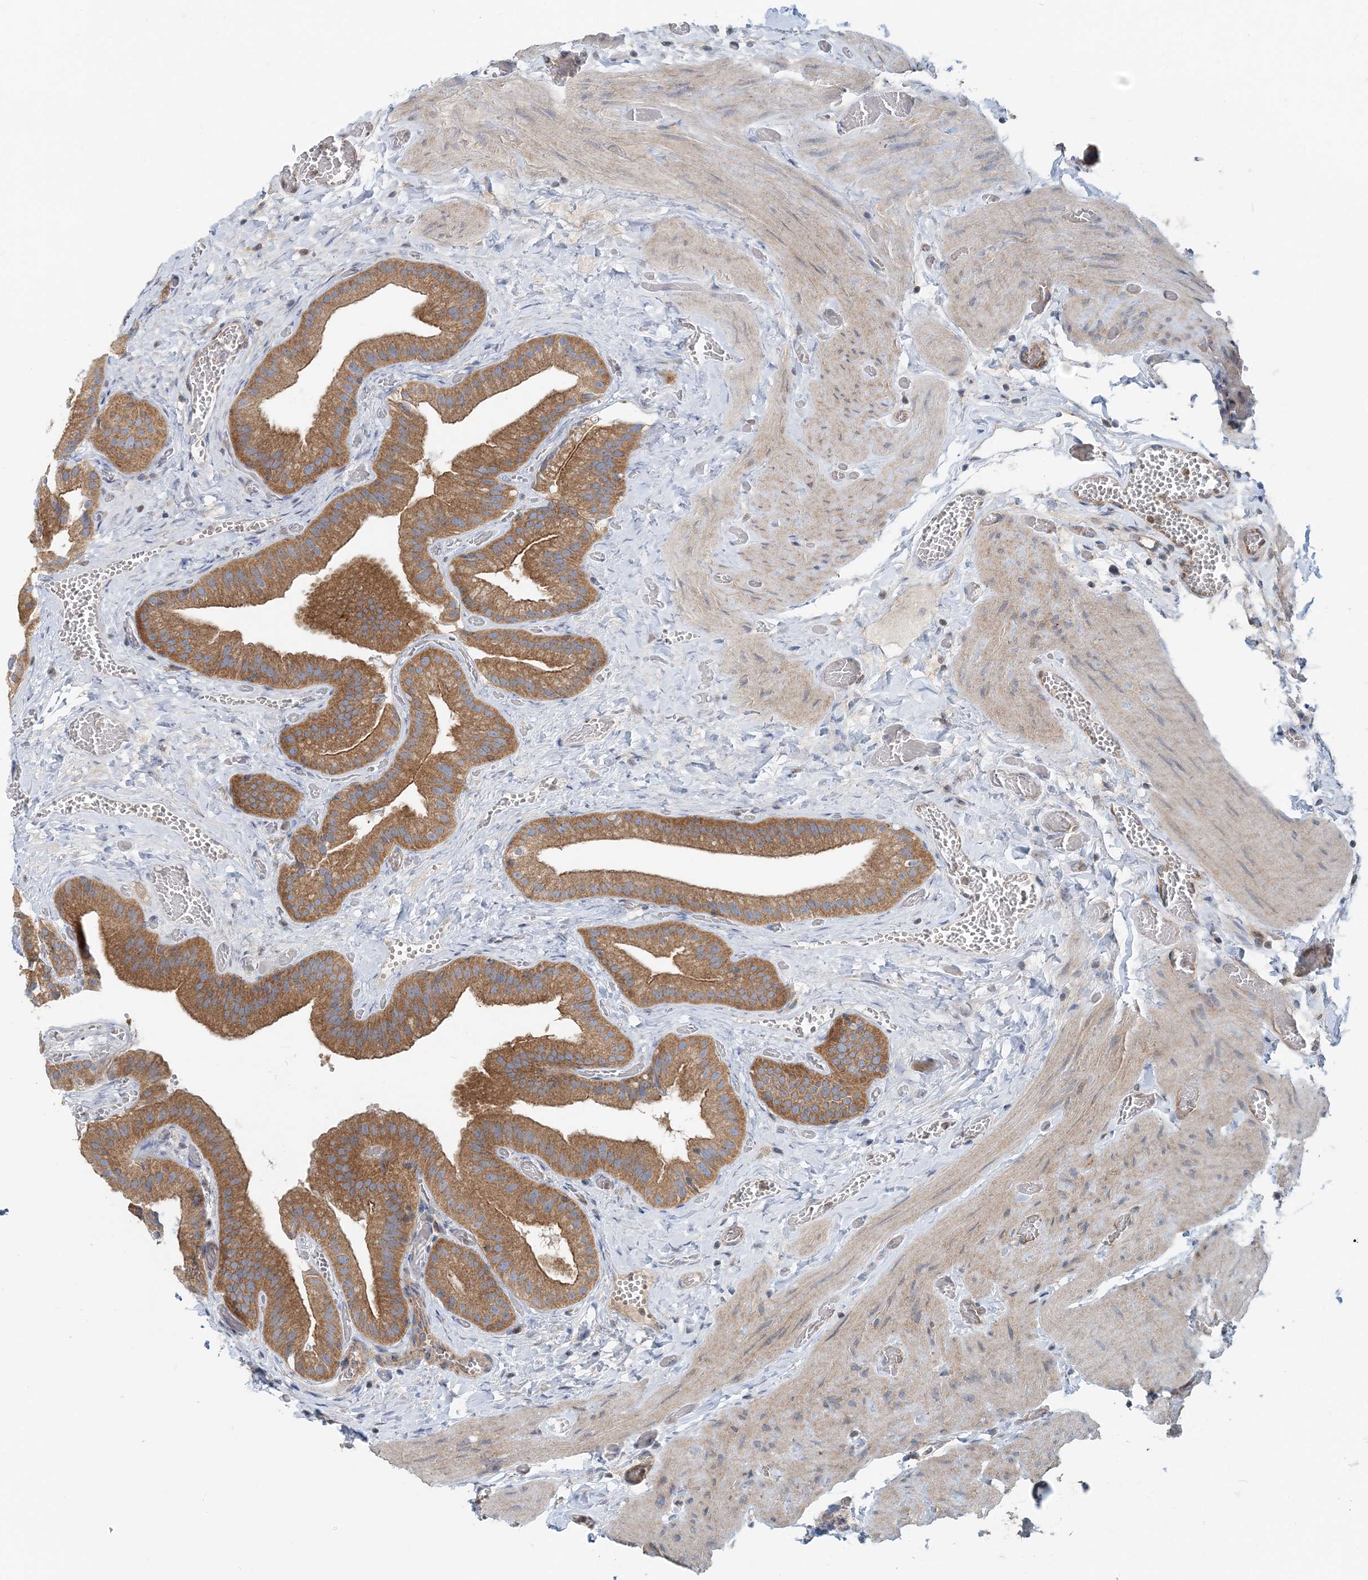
{"staining": {"intensity": "moderate", "quantity": ">75%", "location": "cytoplasmic/membranous"}, "tissue": "gallbladder", "cell_type": "Glandular cells", "image_type": "normal", "snomed": [{"axis": "morphology", "description": "Normal tissue, NOS"}, {"axis": "topography", "description": "Gallbladder"}], "caption": "A brown stain highlights moderate cytoplasmic/membranous expression of a protein in glandular cells of benign gallbladder. Using DAB (brown) and hematoxylin (blue) stains, captured at high magnification using brightfield microscopy.", "gene": "MOB4", "patient": {"sex": "female", "age": 64}}